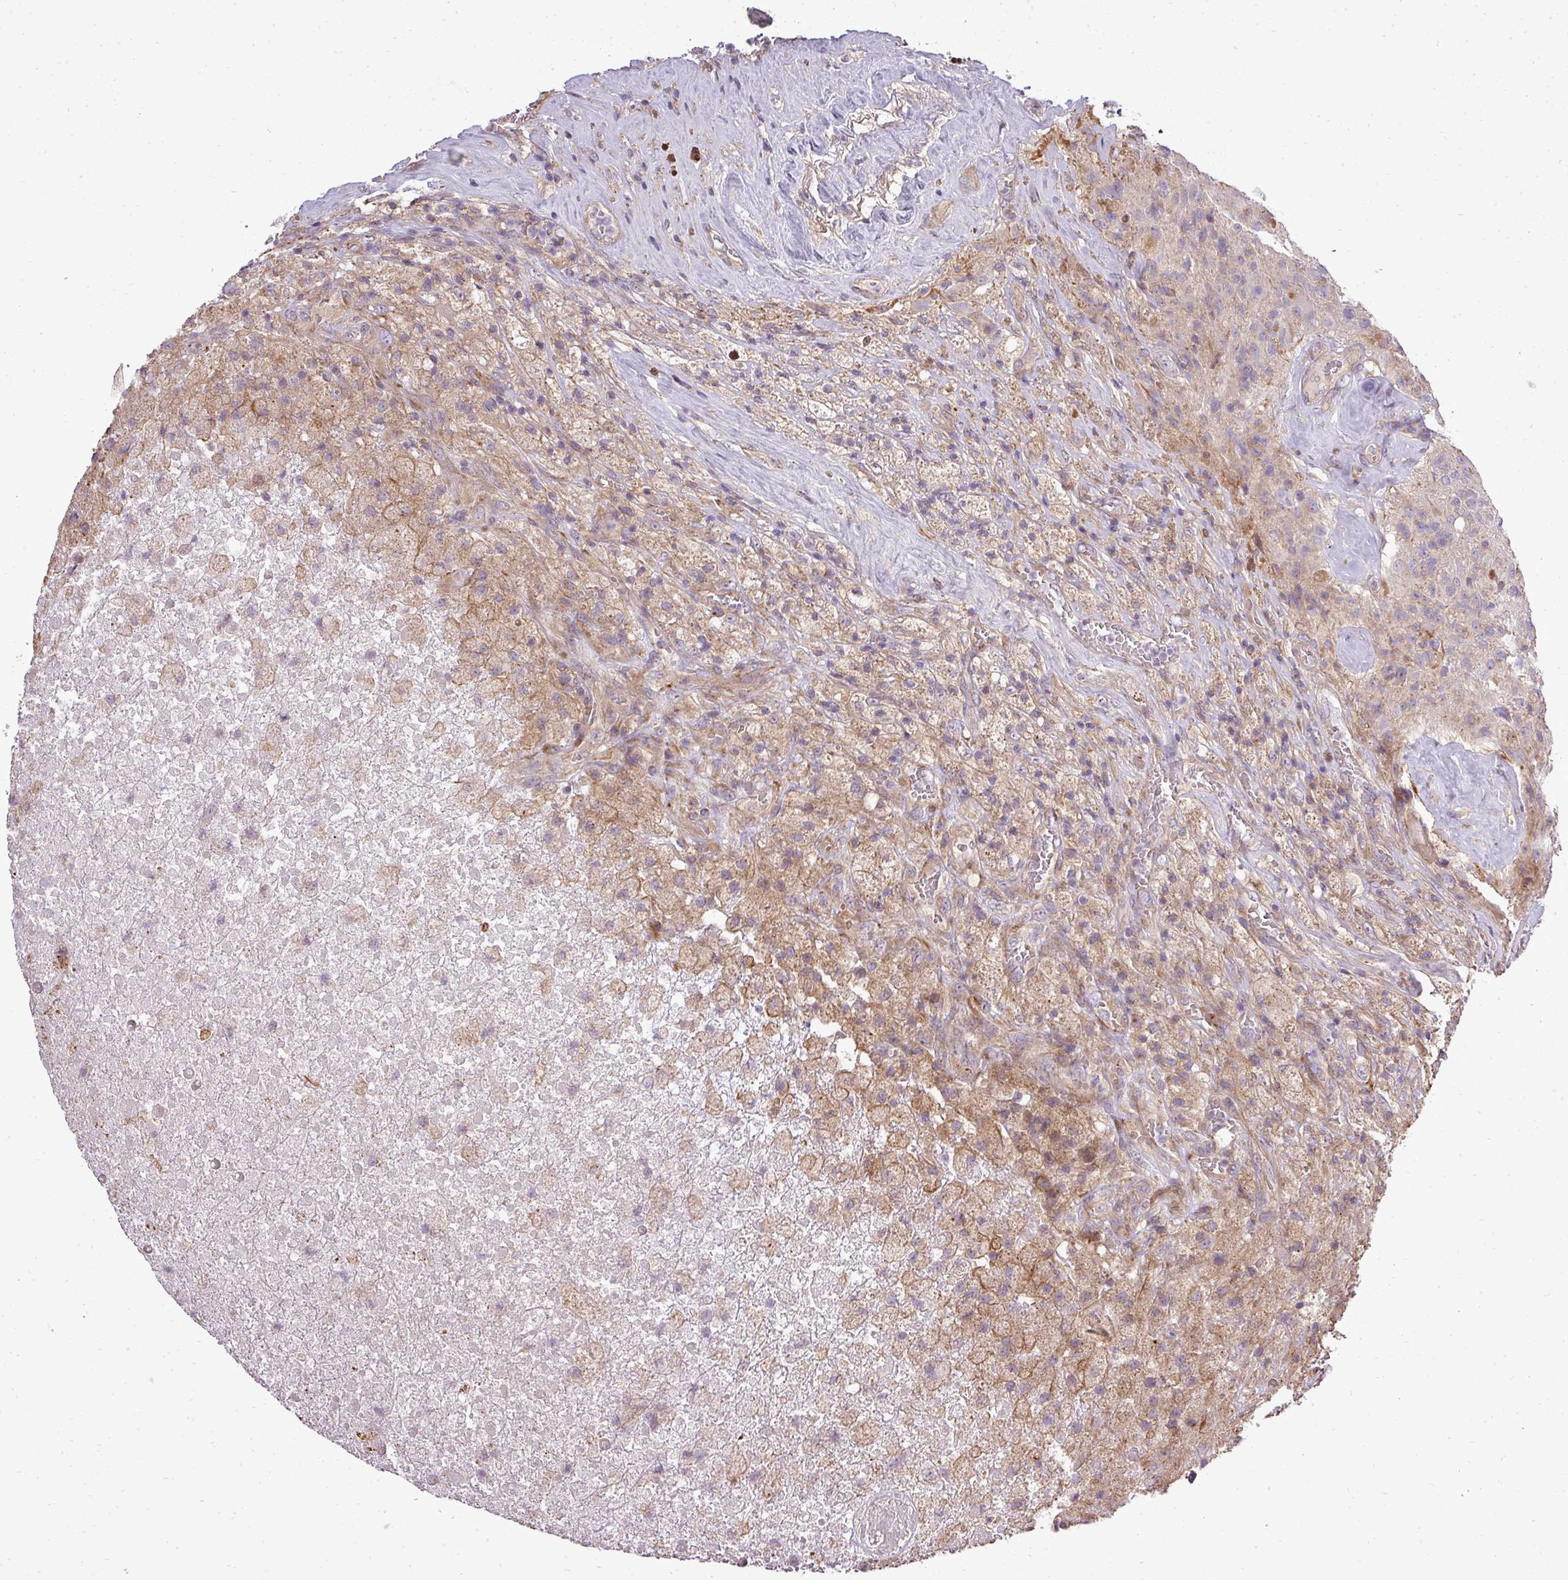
{"staining": {"intensity": "negative", "quantity": "none", "location": "none"}, "tissue": "glioma", "cell_type": "Tumor cells", "image_type": "cancer", "snomed": [{"axis": "morphology", "description": "Glioma, malignant, High grade"}, {"axis": "topography", "description": "Brain"}], "caption": "Tumor cells are negative for brown protein staining in malignant glioma (high-grade). Nuclei are stained in blue.", "gene": "PDRG1", "patient": {"sex": "male", "age": 69}}